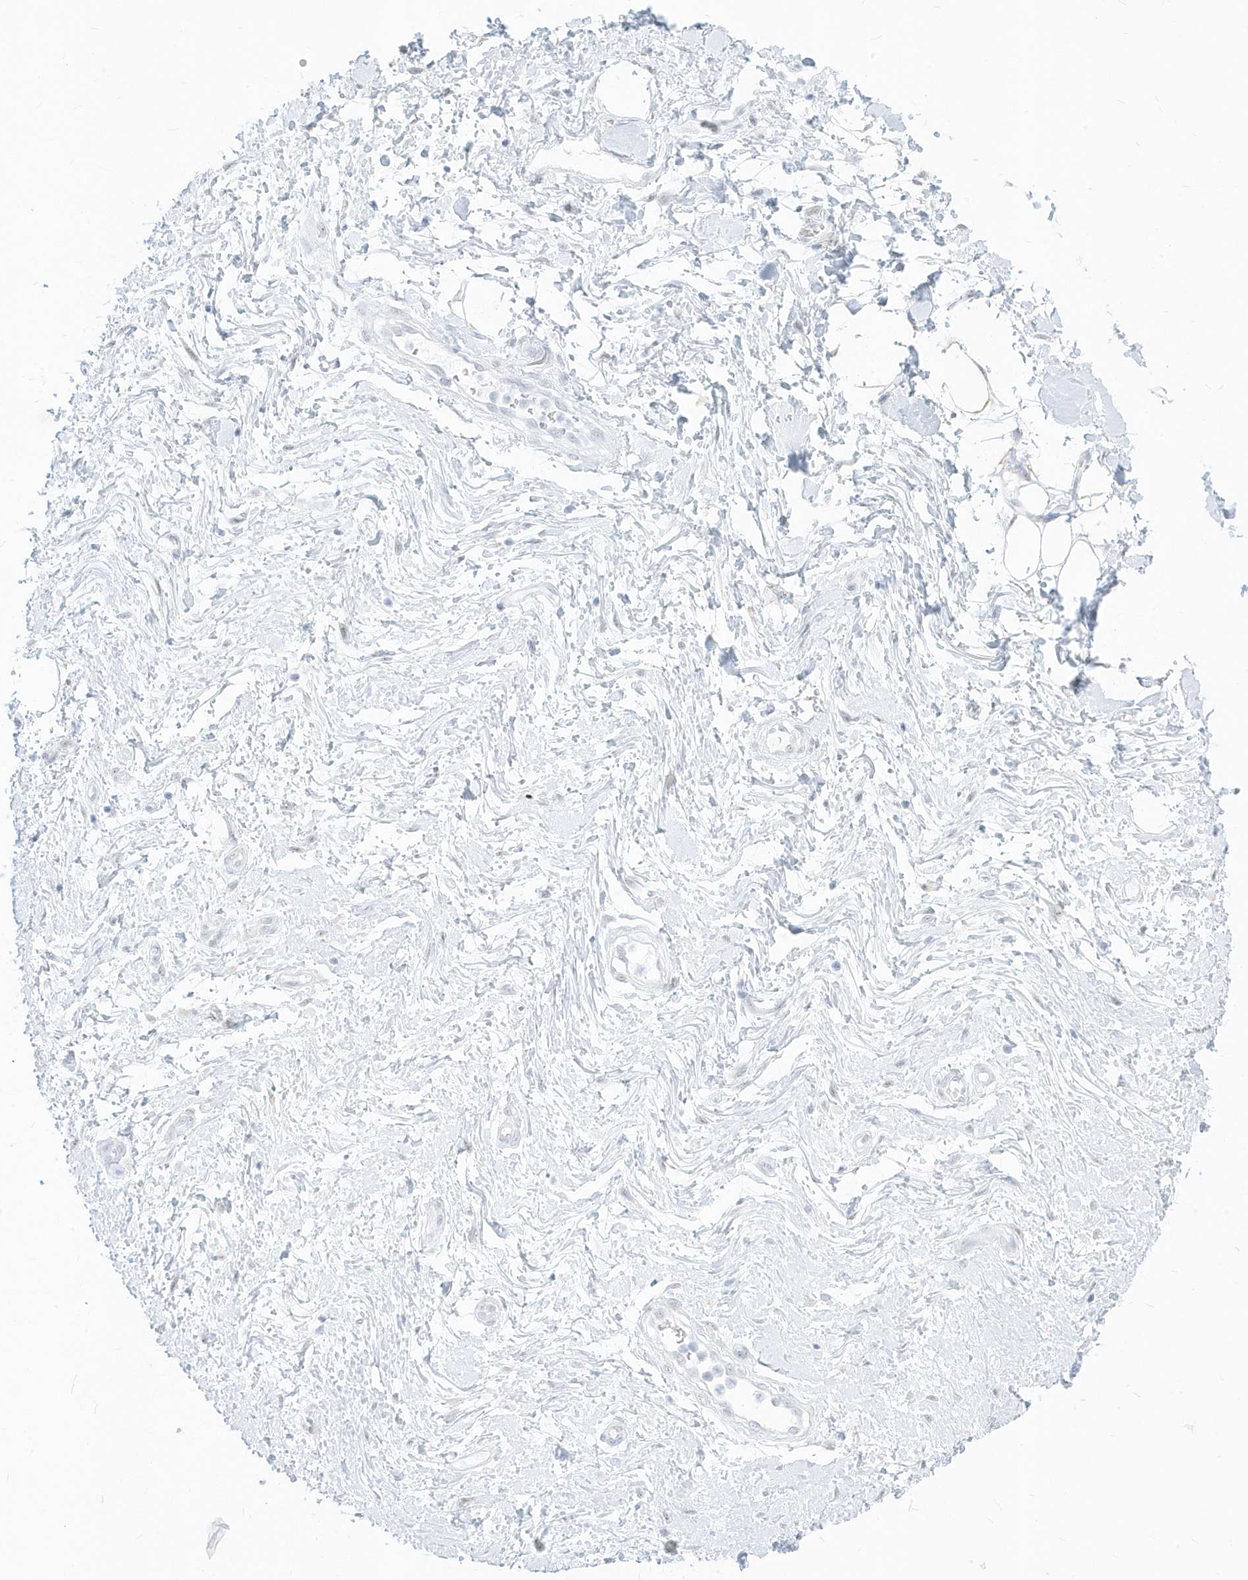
{"staining": {"intensity": "negative", "quantity": "none", "location": "none"}, "tissue": "adipose tissue", "cell_type": "Adipocytes", "image_type": "normal", "snomed": [{"axis": "morphology", "description": "Normal tissue, NOS"}, {"axis": "morphology", "description": "Adenocarcinoma, NOS"}, {"axis": "topography", "description": "Pancreas"}, {"axis": "topography", "description": "Peripheral nerve tissue"}], "caption": "This is an IHC histopathology image of benign human adipose tissue. There is no positivity in adipocytes.", "gene": "PLEKHN1", "patient": {"sex": "male", "age": 59}}